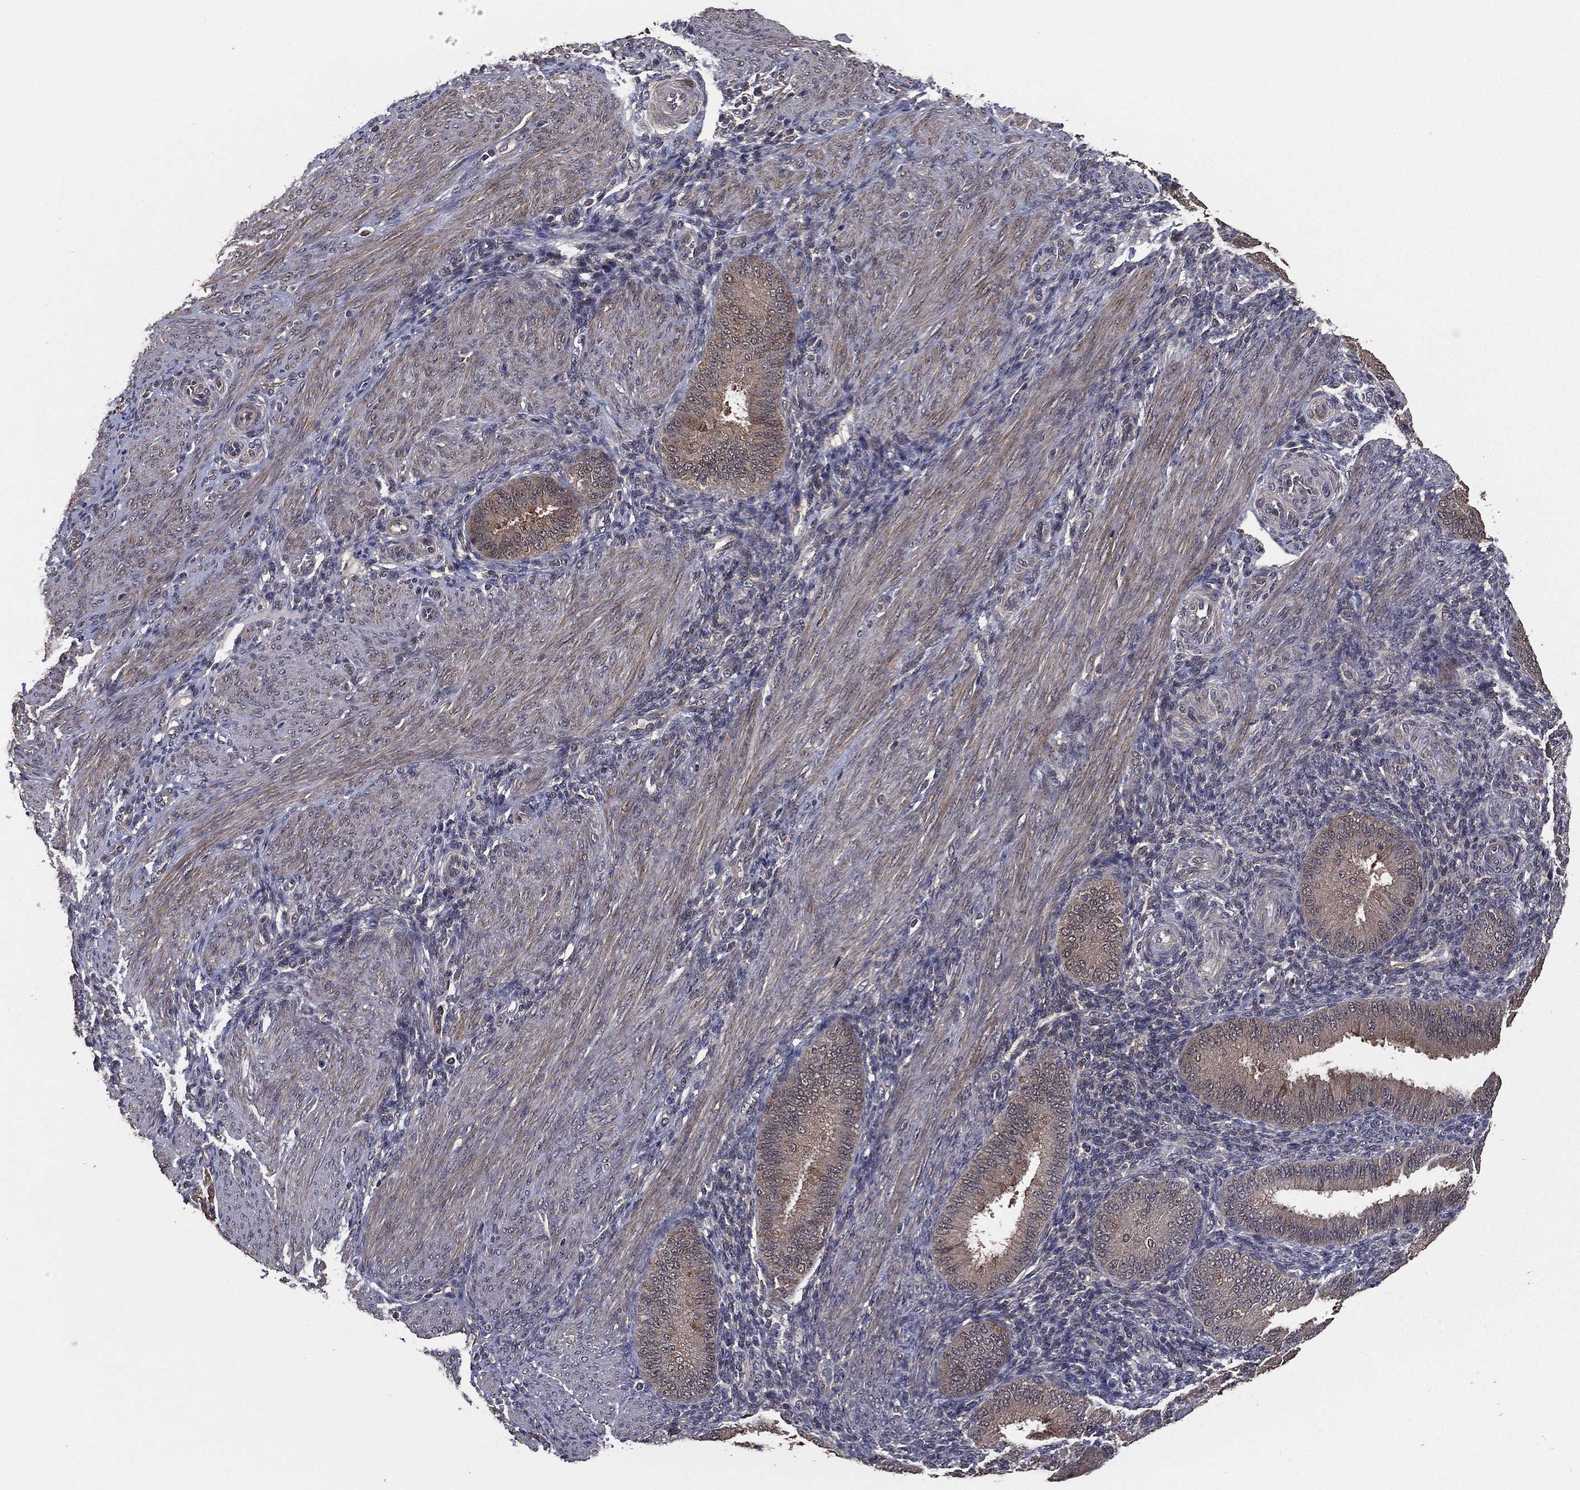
{"staining": {"intensity": "negative", "quantity": "none", "location": "none"}, "tissue": "endometrium", "cell_type": "Cells in endometrial stroma", "image_type": "normal", "snomed": [{"axis": "morphology", "description": "Normal tissue, NOS"}, {"axis": "topography", "description": "Endometrium"}], "caption": "Endometrium stained for a protein using immunohistochemistry (IHC) shows no staining cells in endometrial stroma.", "gene": "PCNT", "patient": {"sex": "female", "age": 39}}